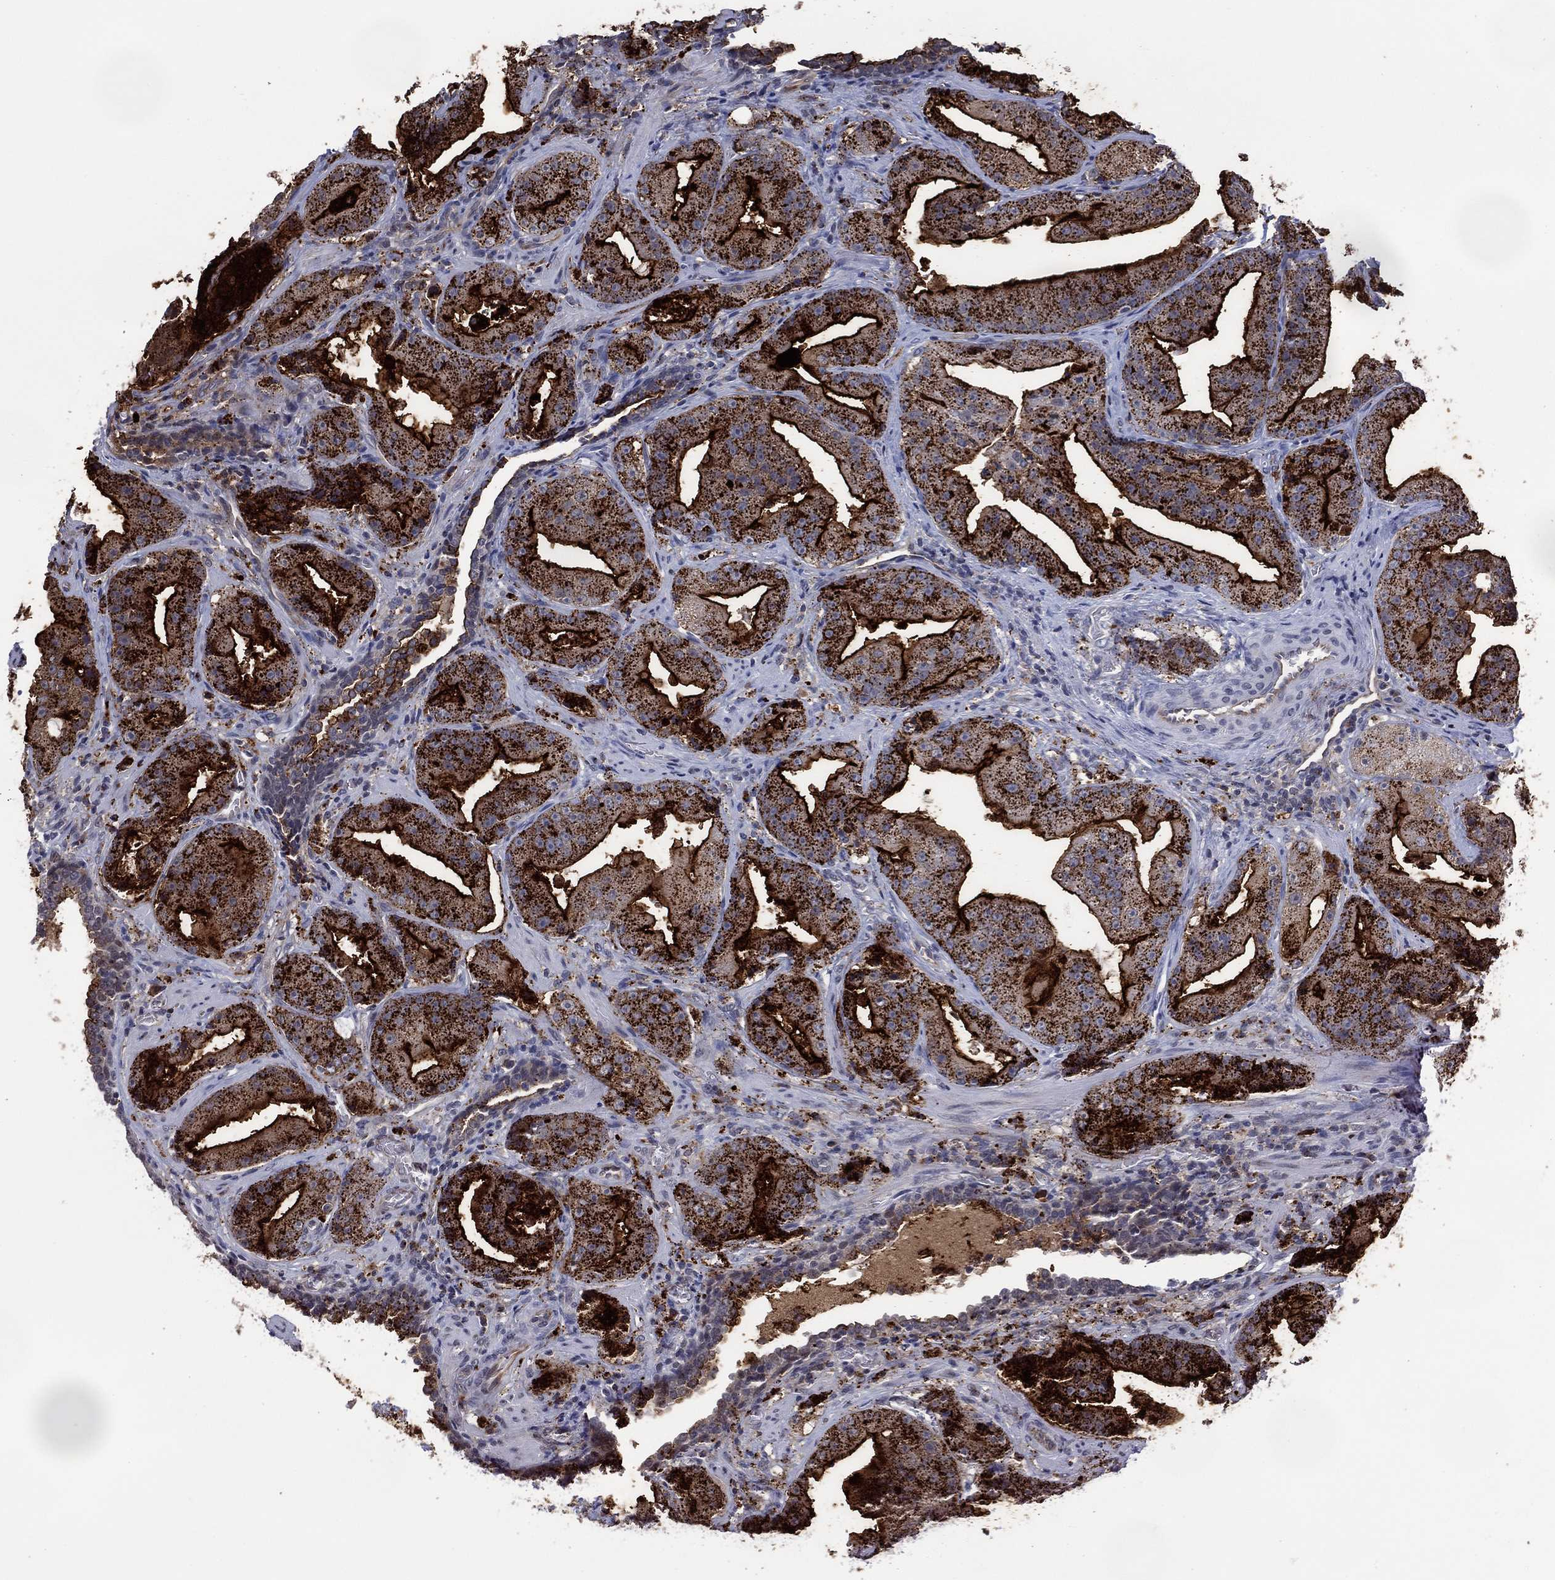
{"staining": {"intensity": "strong", "quantity": "25%-75%", "location": "cytoplasmic/membranous"}, "tissue": "prostate cancer", "cell_type": "Tumor cells", "image_type": "cancer", "snomed": [{"axis": "morphology", "description": "Adenocarcinoma, Low grade"}, {"axis": "topography", "description": "Prostate"}], "caption": "Protein staining of adenocarcinoma (low-grade) (prostate) tissue exhibits strong cytoplasmic/membranous staining in about 25%-75% of tumor cells.", "gene": "DPP4", "patient": {"sex": "male", "age": 62}}